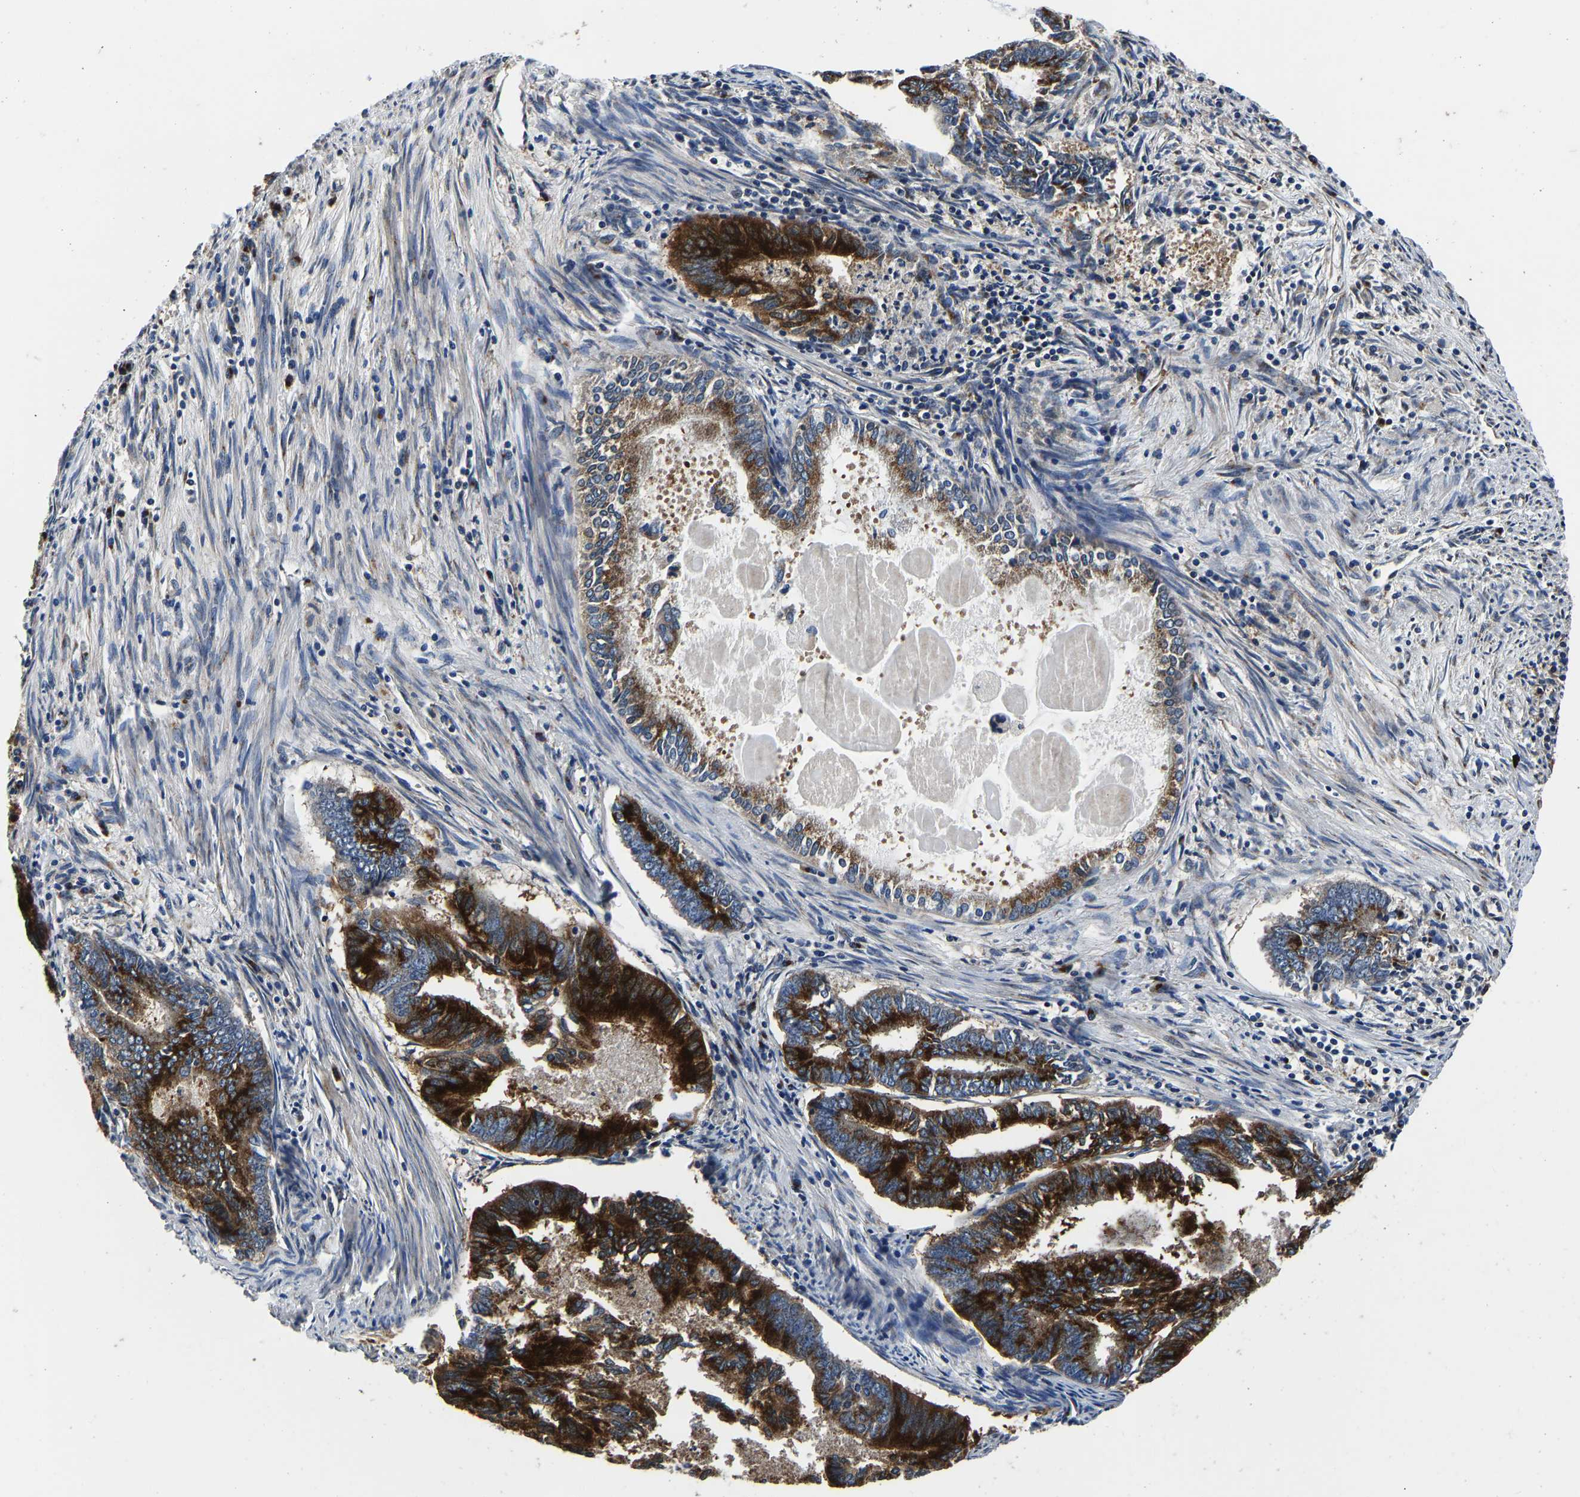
{"staining": {"intensity": "strong", "quantity": ">75%", "location": "cytoplasmic/membranous"}, "tissue": "endometrial cancer", "cell_type": "Tumor cells", "image_type": "cancer", "snomed": [{"axis": "morphology", "description": "Adenocarcinoma, NOS"}, {"axis": "topography", "description": "Endometrium"}], "caption": "Approximately >75% of tumor cells in human endometrial cancer (adenocarcinoma) display strong cytoplasmic/membranous protein expression as visualized by brown immunohistochemical staining.", "gene": "RABAC1", "patient": {"sex": "female", "age": 86}}